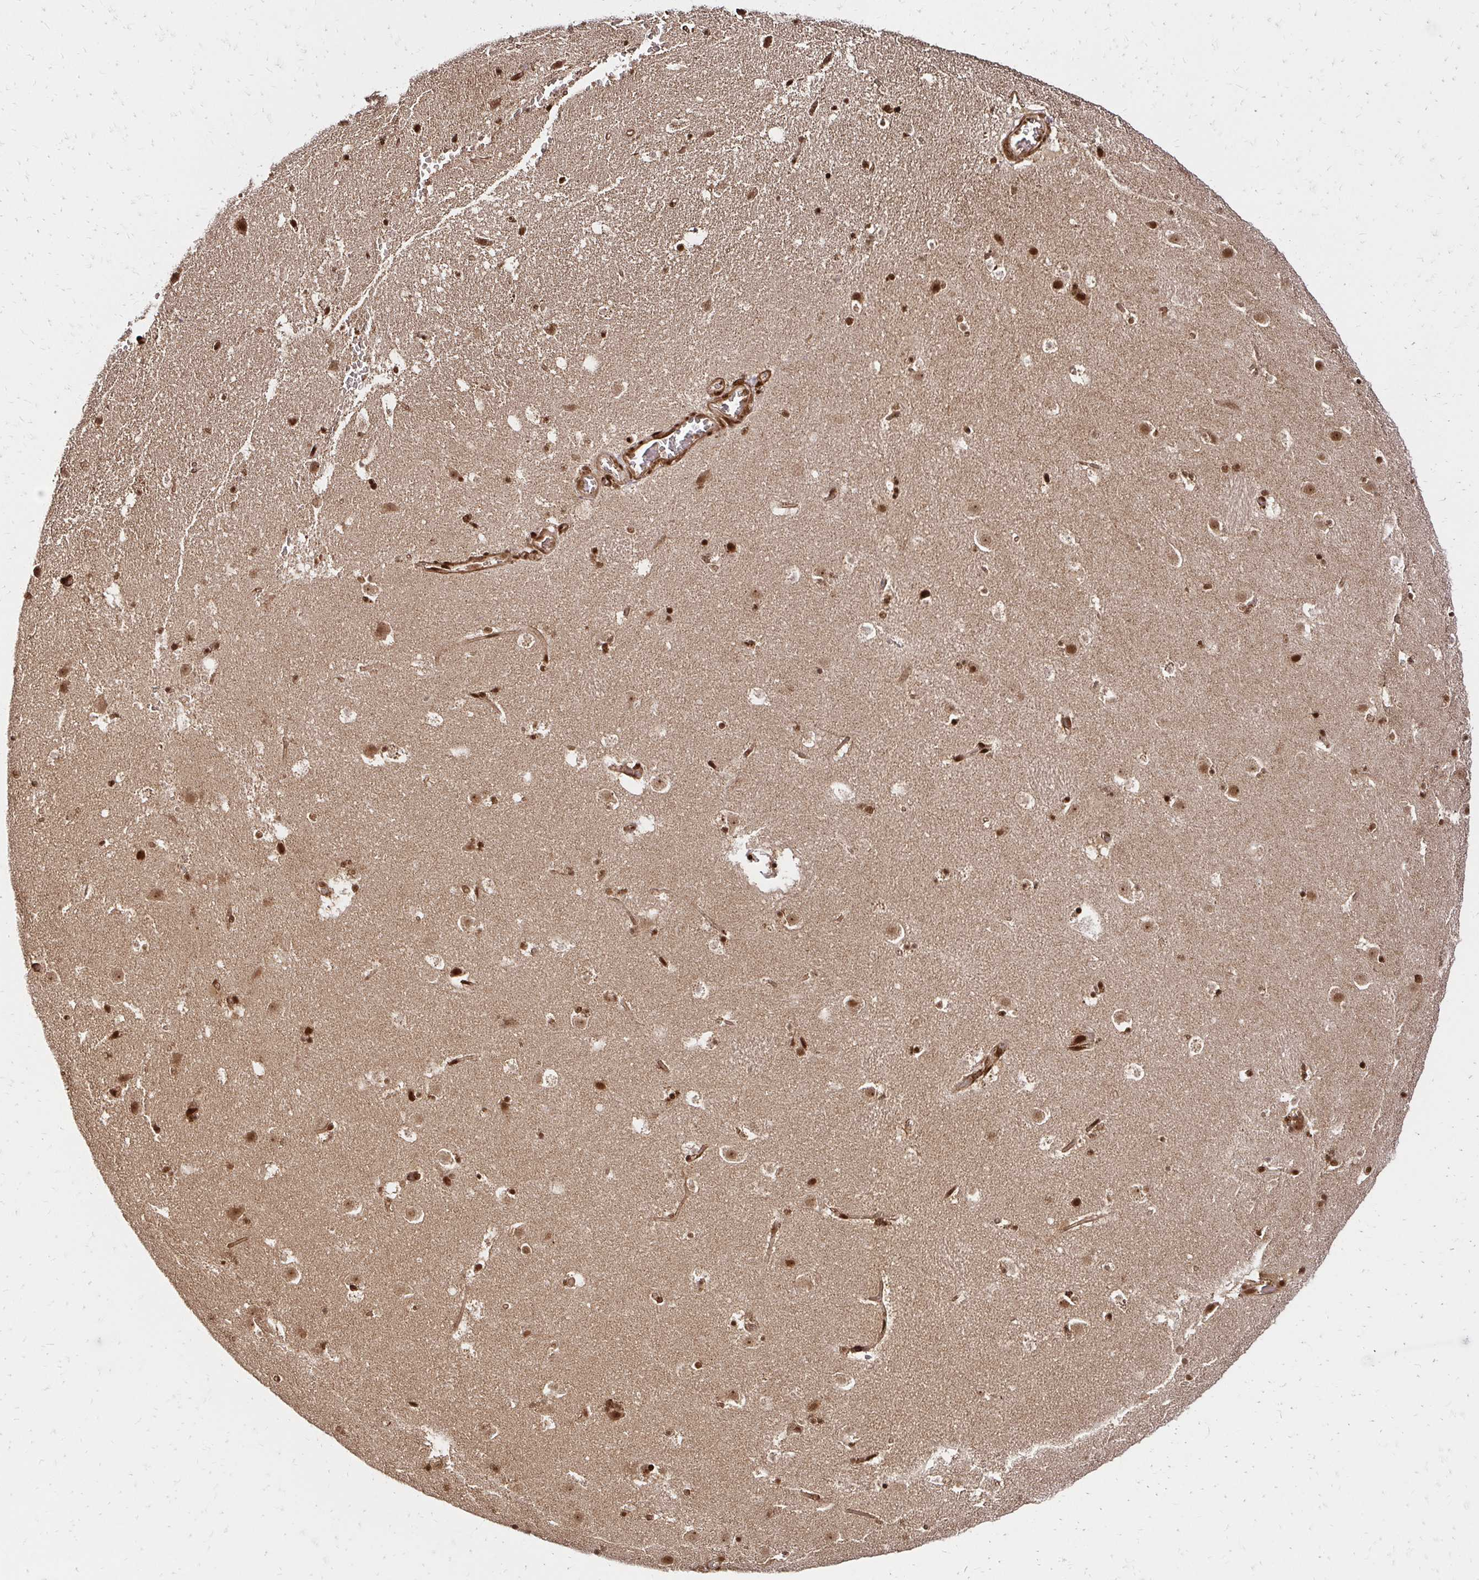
{"staining": {"intensity": "strong", "quantity": ">75%", "location": "nuclear"}, "tissue": "caudate", "cell_type": "Glial cells", "image_type": "normal", "snomed": [{"axis": "morphology", "description": "Normal tissue, NOS"}, {"axis": "topography", "description": "Lateral ventricle wall"}], "caption": "This histopathology image exhibits immunohistochemistry staining of normal caudate, with high strong nuclear positivity in about >75% of glial cells.", "gene": "GLYR1", "patient": {"sex": "male", "age": 37}}